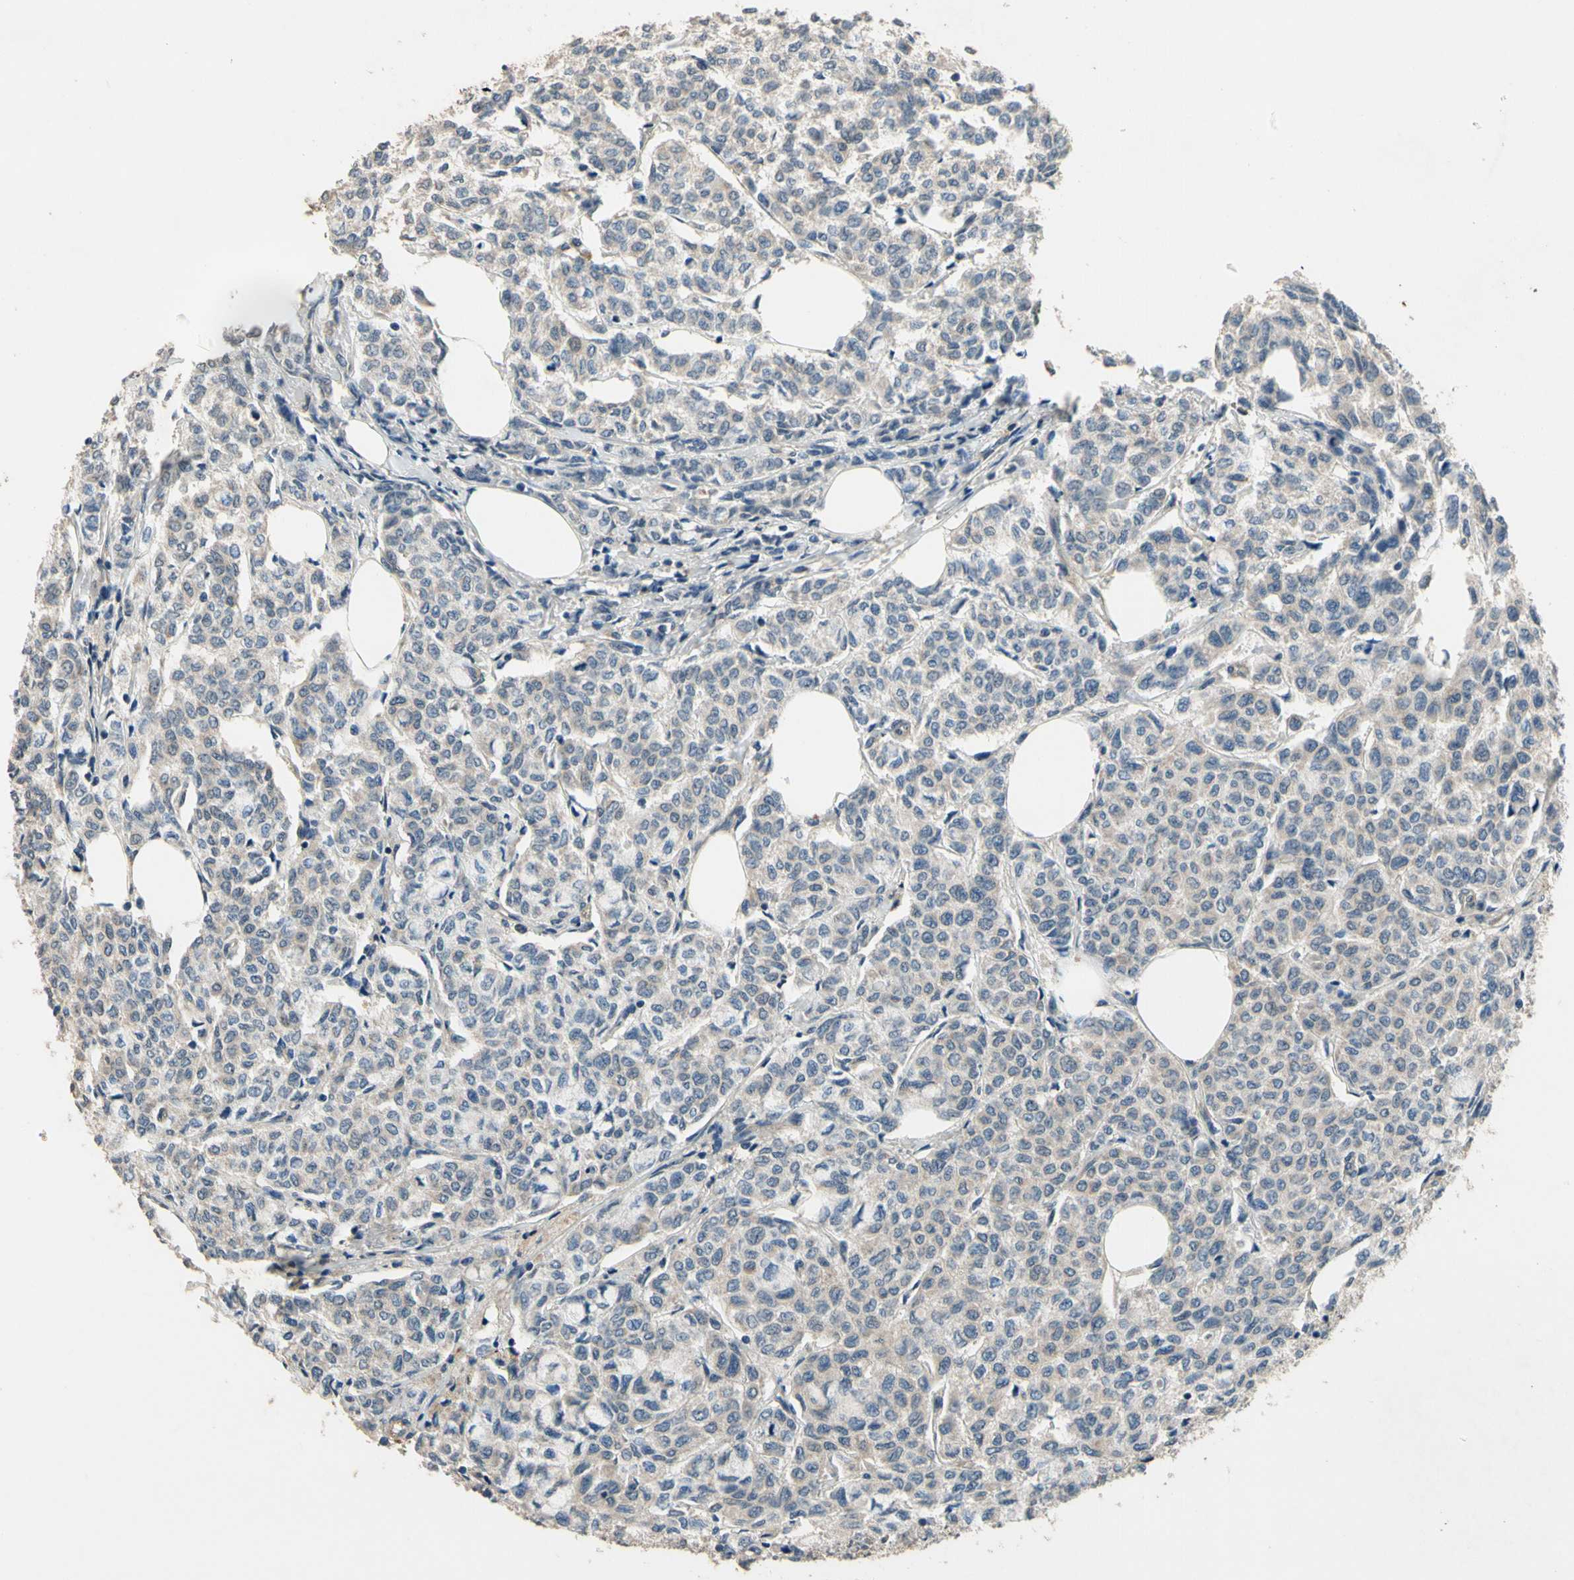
{"staining": {"intensity": "weak", "quantity": "<25%", "location": "cytoplasmic/membranous"}, "tissue": "breast cancer", "cell_type": "Tumor cells", "image_type": "cancer", "snomed": [{"axis": "morphology", "description": "Lobular carcinoma"}, {"axis": "topography", "description": "Breast"}], "caption": "DAB (3,3'-diaminobenzidine) immunohistochemical staining of human breast lobular carcinoma exhibits no significant positivity in tumor cells. The staining is performed using DAB brown chromogen with nuclei counter-stained in using hematoxylin.", "gene": "ALKBH3", "patient": {"sex": "female", "age": 60}}